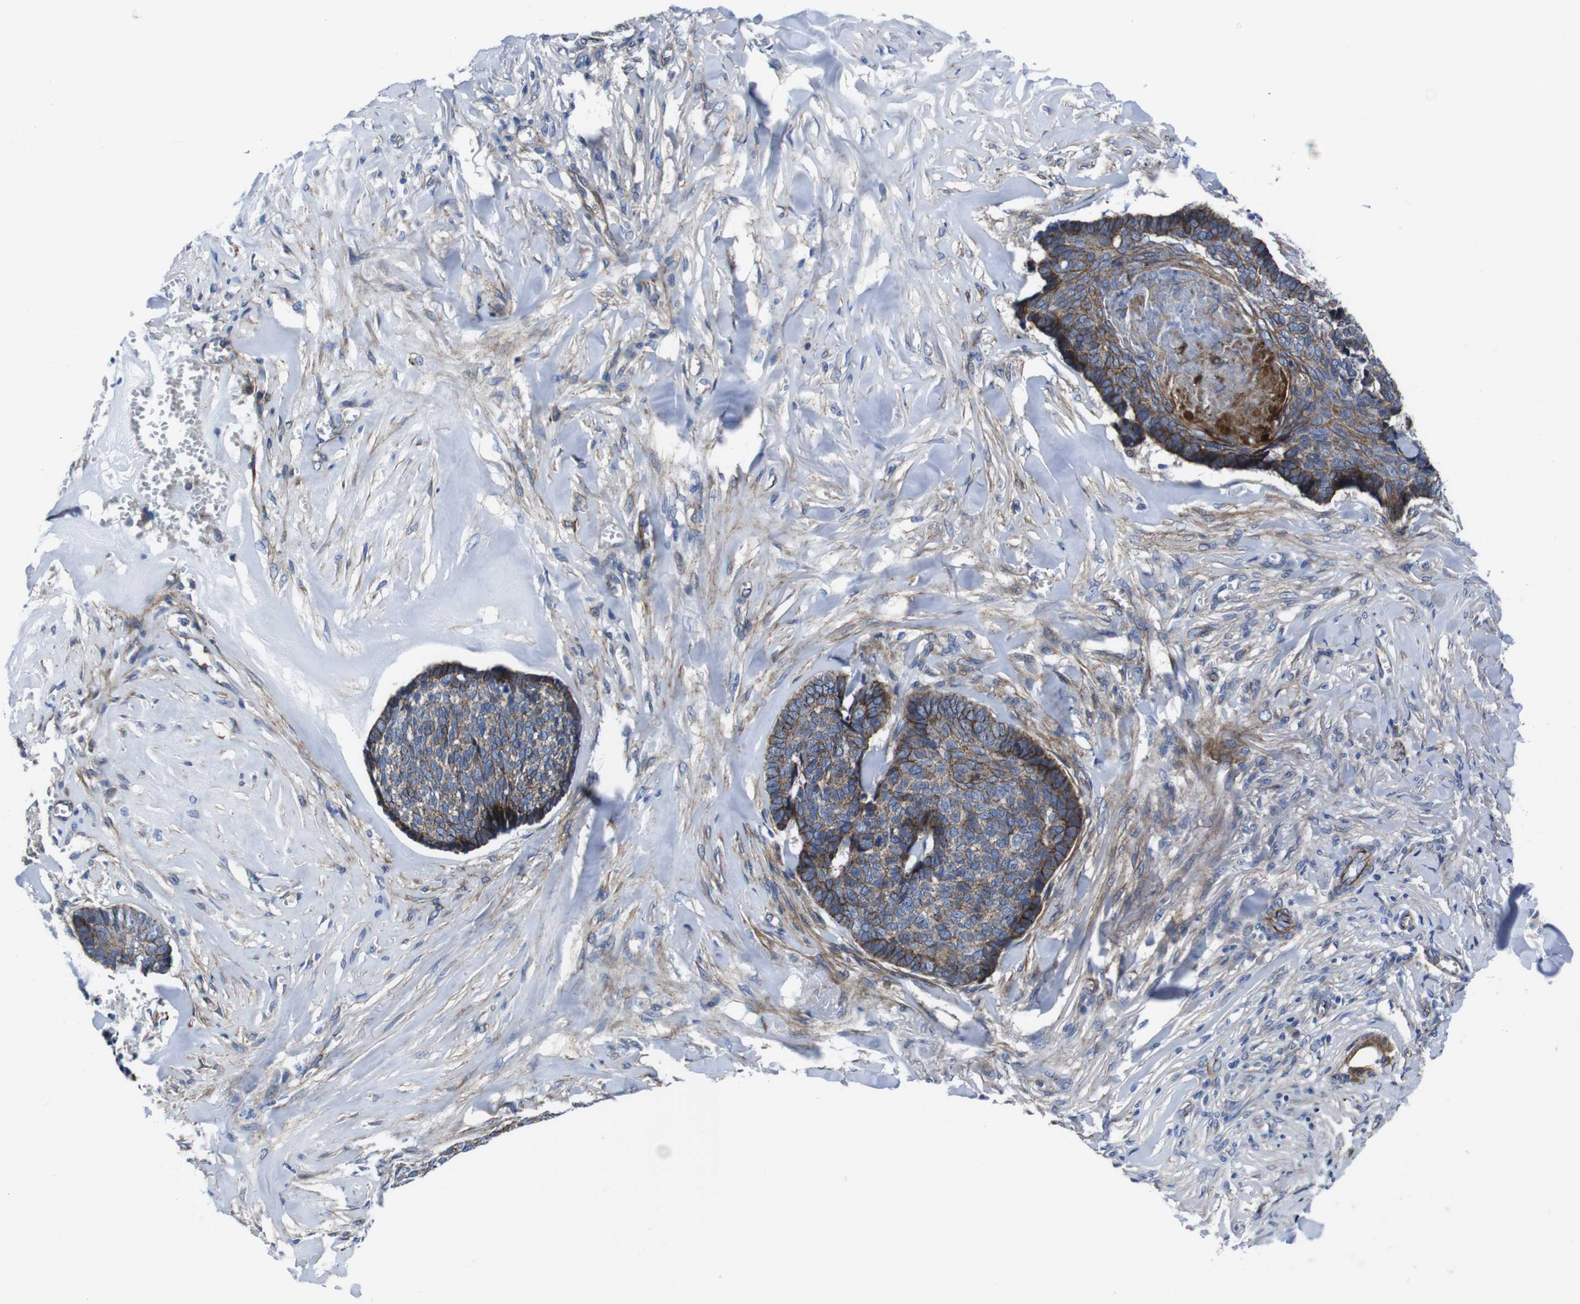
{"staining": {"intensity": "moderate", "quantity": "25%-75%", "location": "cytoplasmic/membranous"}, "tissue": "skin cancer", "cell_type": "Tumor cells", "image_type": "cancer", "snomed": [{"axis": "morphology", "description": "Basal cell carcinoma"}, {"axis": "topography", "description": "Skin"}], "caption": "Protein analysis of skin basal cell carcinoma tissue displays moderate cytoplasmic/membranous positivity in approximately 25%-75% of tumor cells.", "gene": "NUMB", "patient": {"sex": "male", "age": 84}}